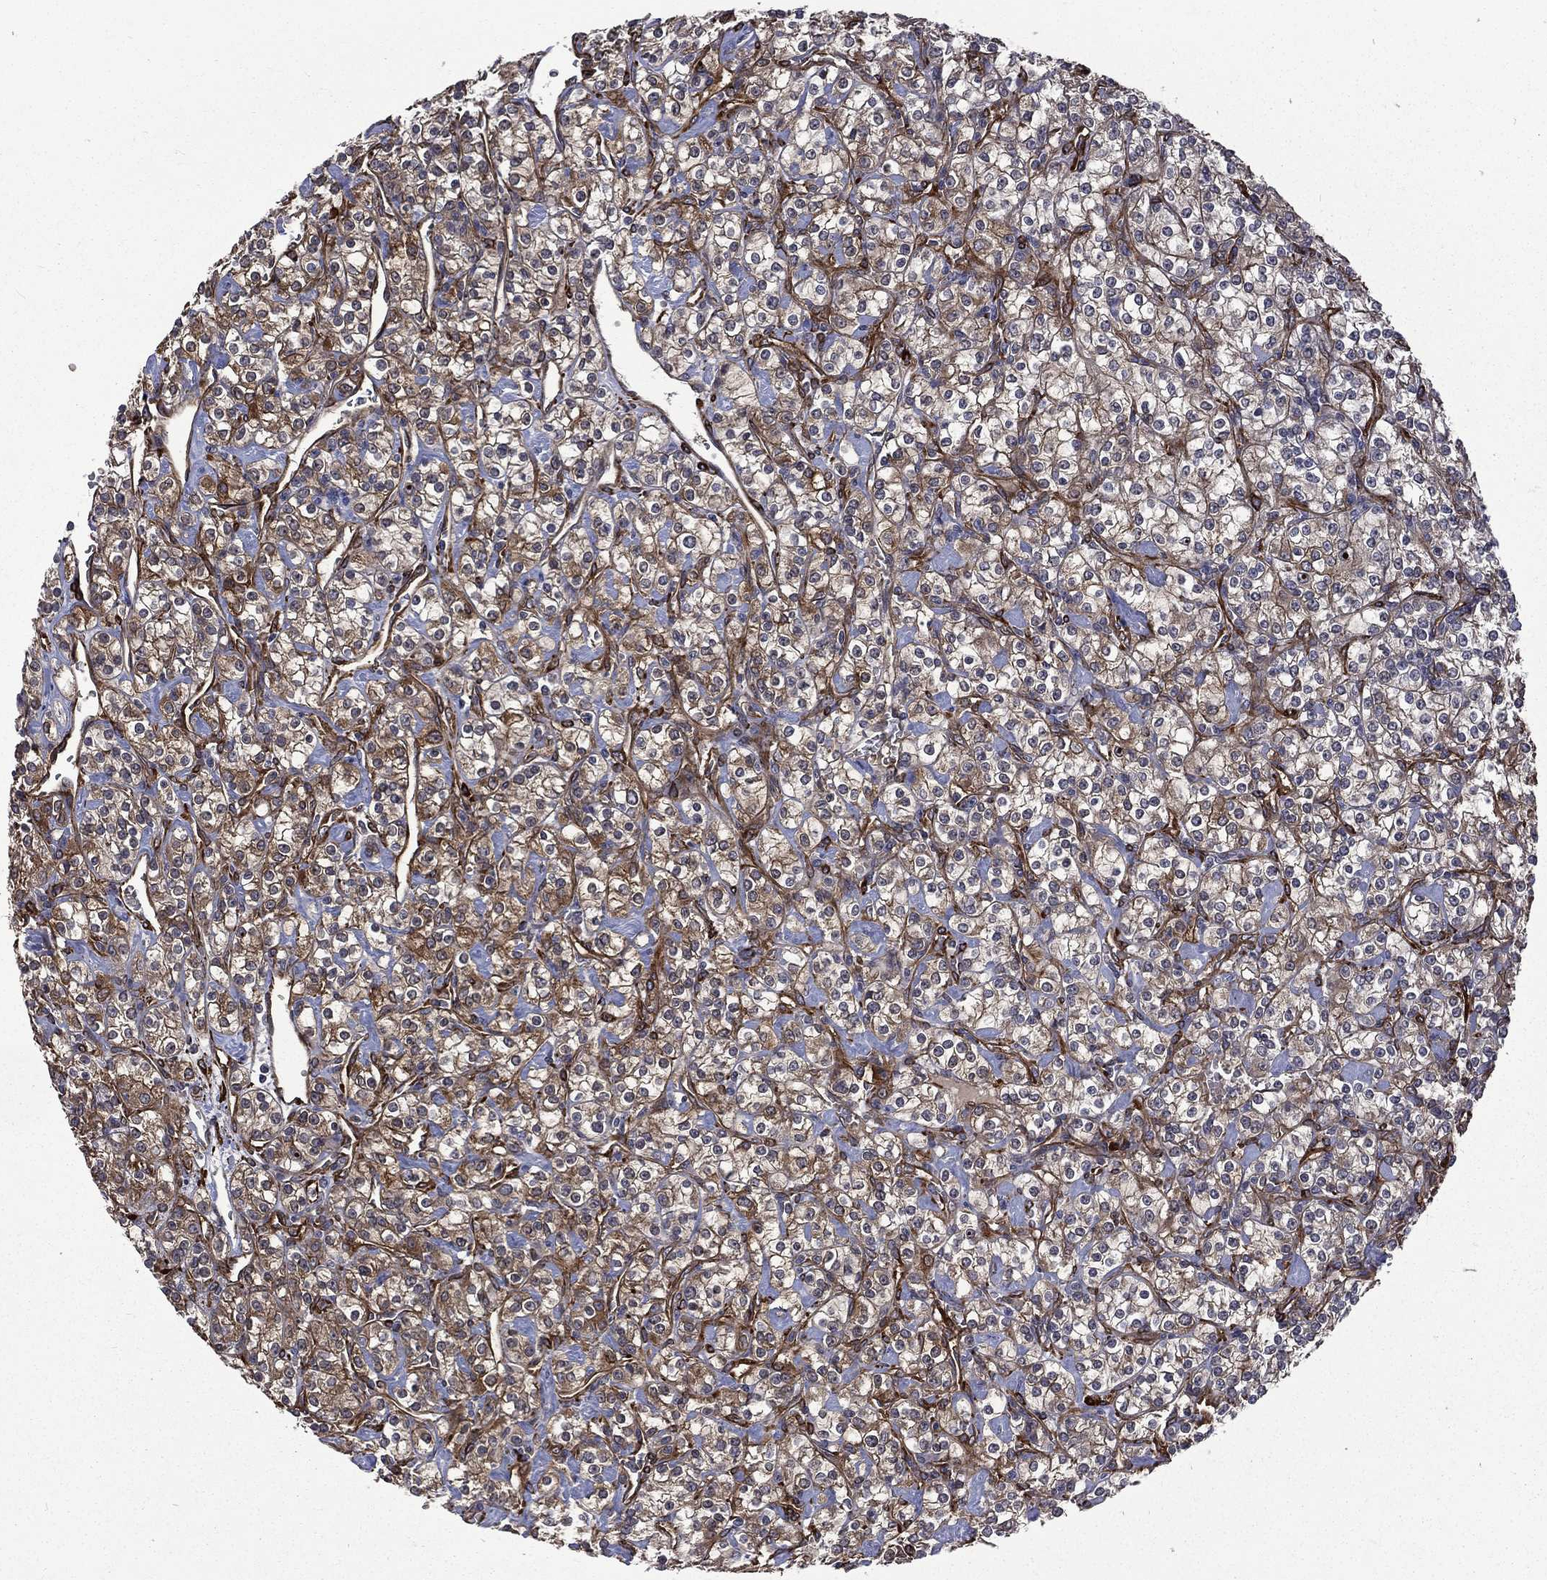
{"staining": {"intensity": "strong", "quantity": ">75%", "location": "cytoplasmic/membranous"}, "tissue": "renal cancer", "cell_type": "Tumor cells", "image_type": "cancer", "snomed": [{"axis": "morphology", "description": "Adenocarcinoma, NOS"}, {"axis": "topography", "description": "Kidney"}], "caption": "Human renal cancer (adenocarcinoma) stained with a brown dye shows strong cytoplasmic/membranous positive positivity in about >75% of tumor cells.", "gene": "PPFIBP1", "patient": {"sex": "male", "age": 77}}